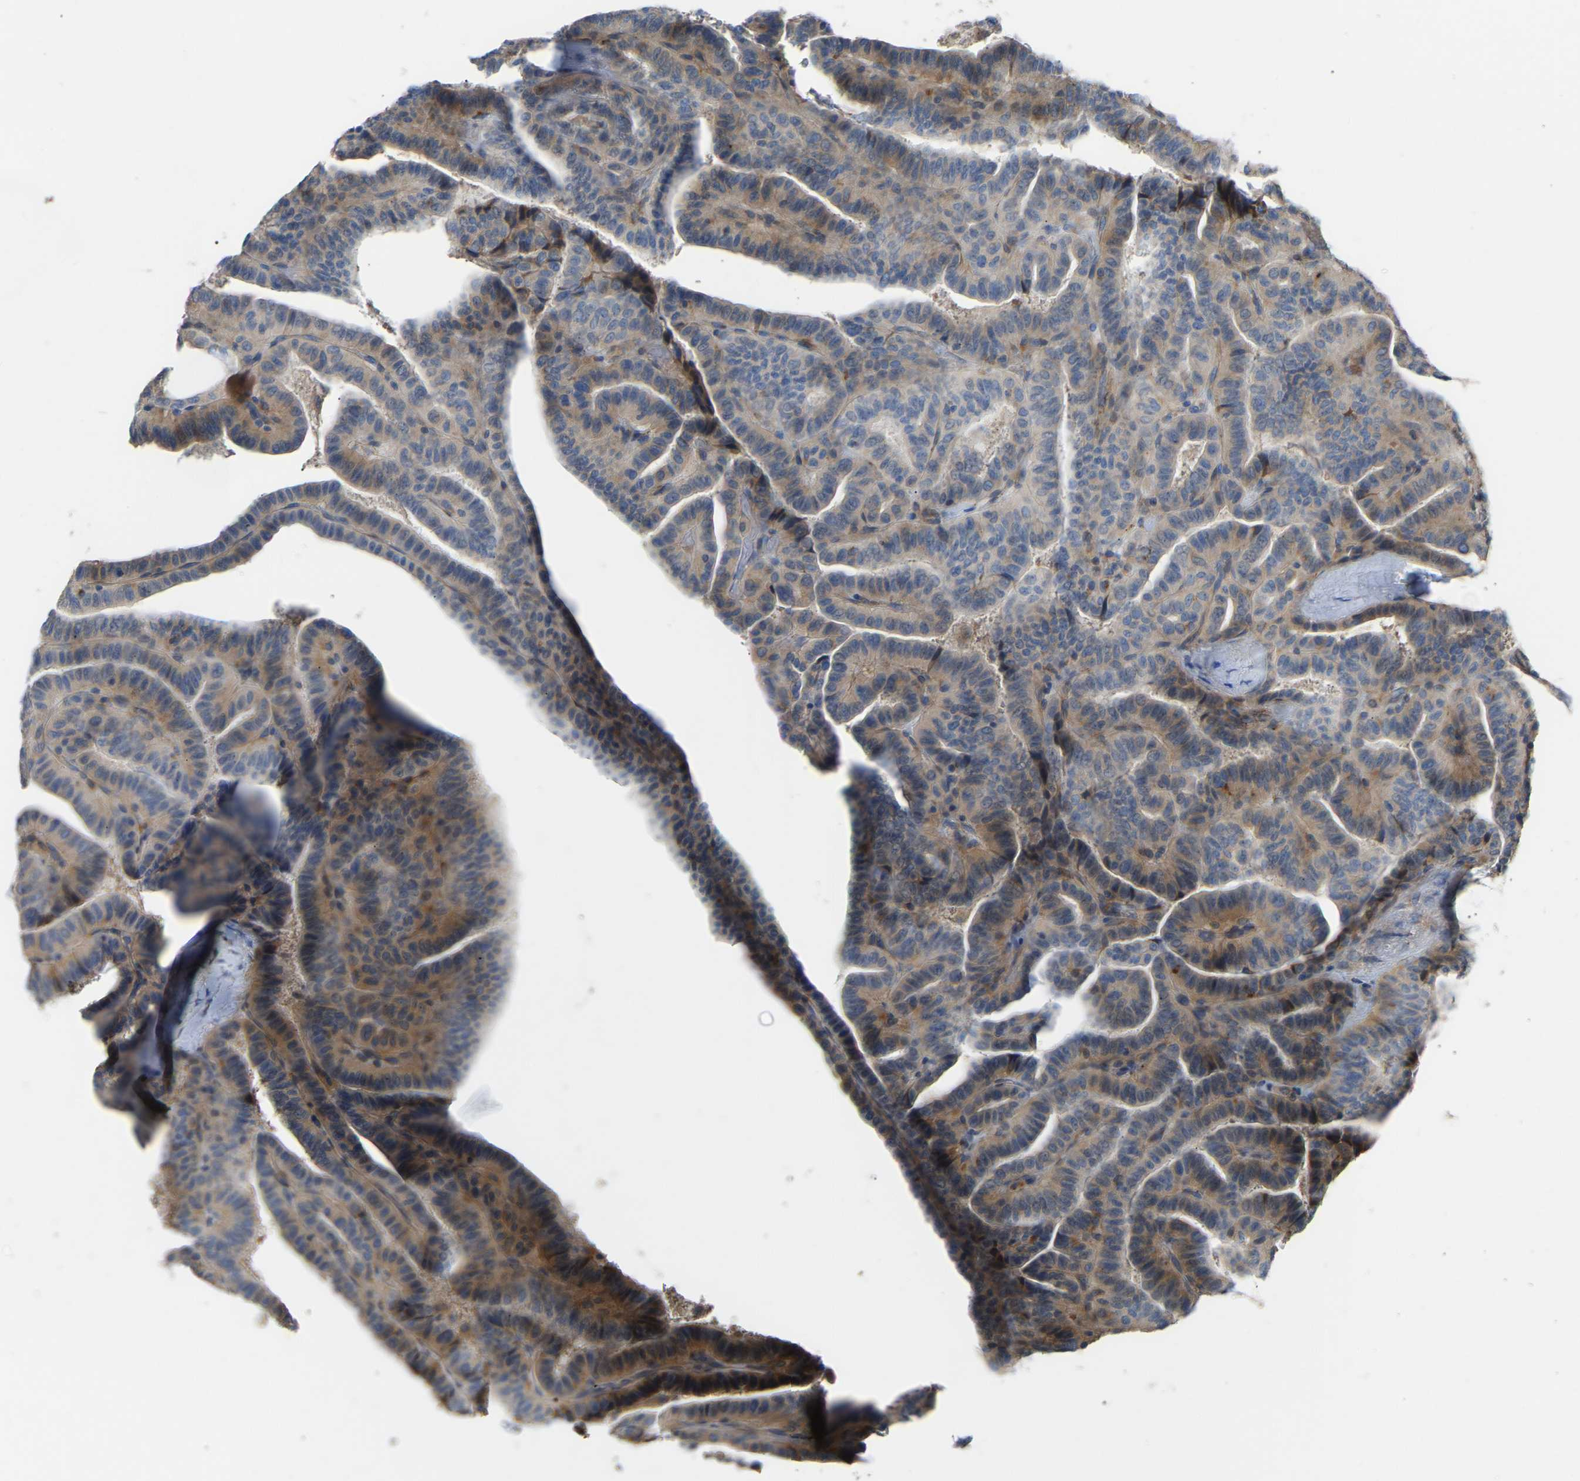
{"staining": {"intensity": "weak", "quantity": "25%-75%", "location": "cytoplasmic/membranous"}, "tissue": "thyroid cancer", "cell_type": "Tumor cells", "image_type": "cancer", "snomed": [{"axis": "morphology", "description": "Papillary adenocarcinoma, NOS"}, {"axis": "topography", "description": "Thyroid gland"}], "caption": "Protein expression analysis of human thyroid cancer (papillary adenocarcinoma) reveals weak cytoplasmic/membranous staining in approximately 25%-75% of tumor cells.", "gene": "RGP1", "patient": {"sex": "male", "age": 77}}